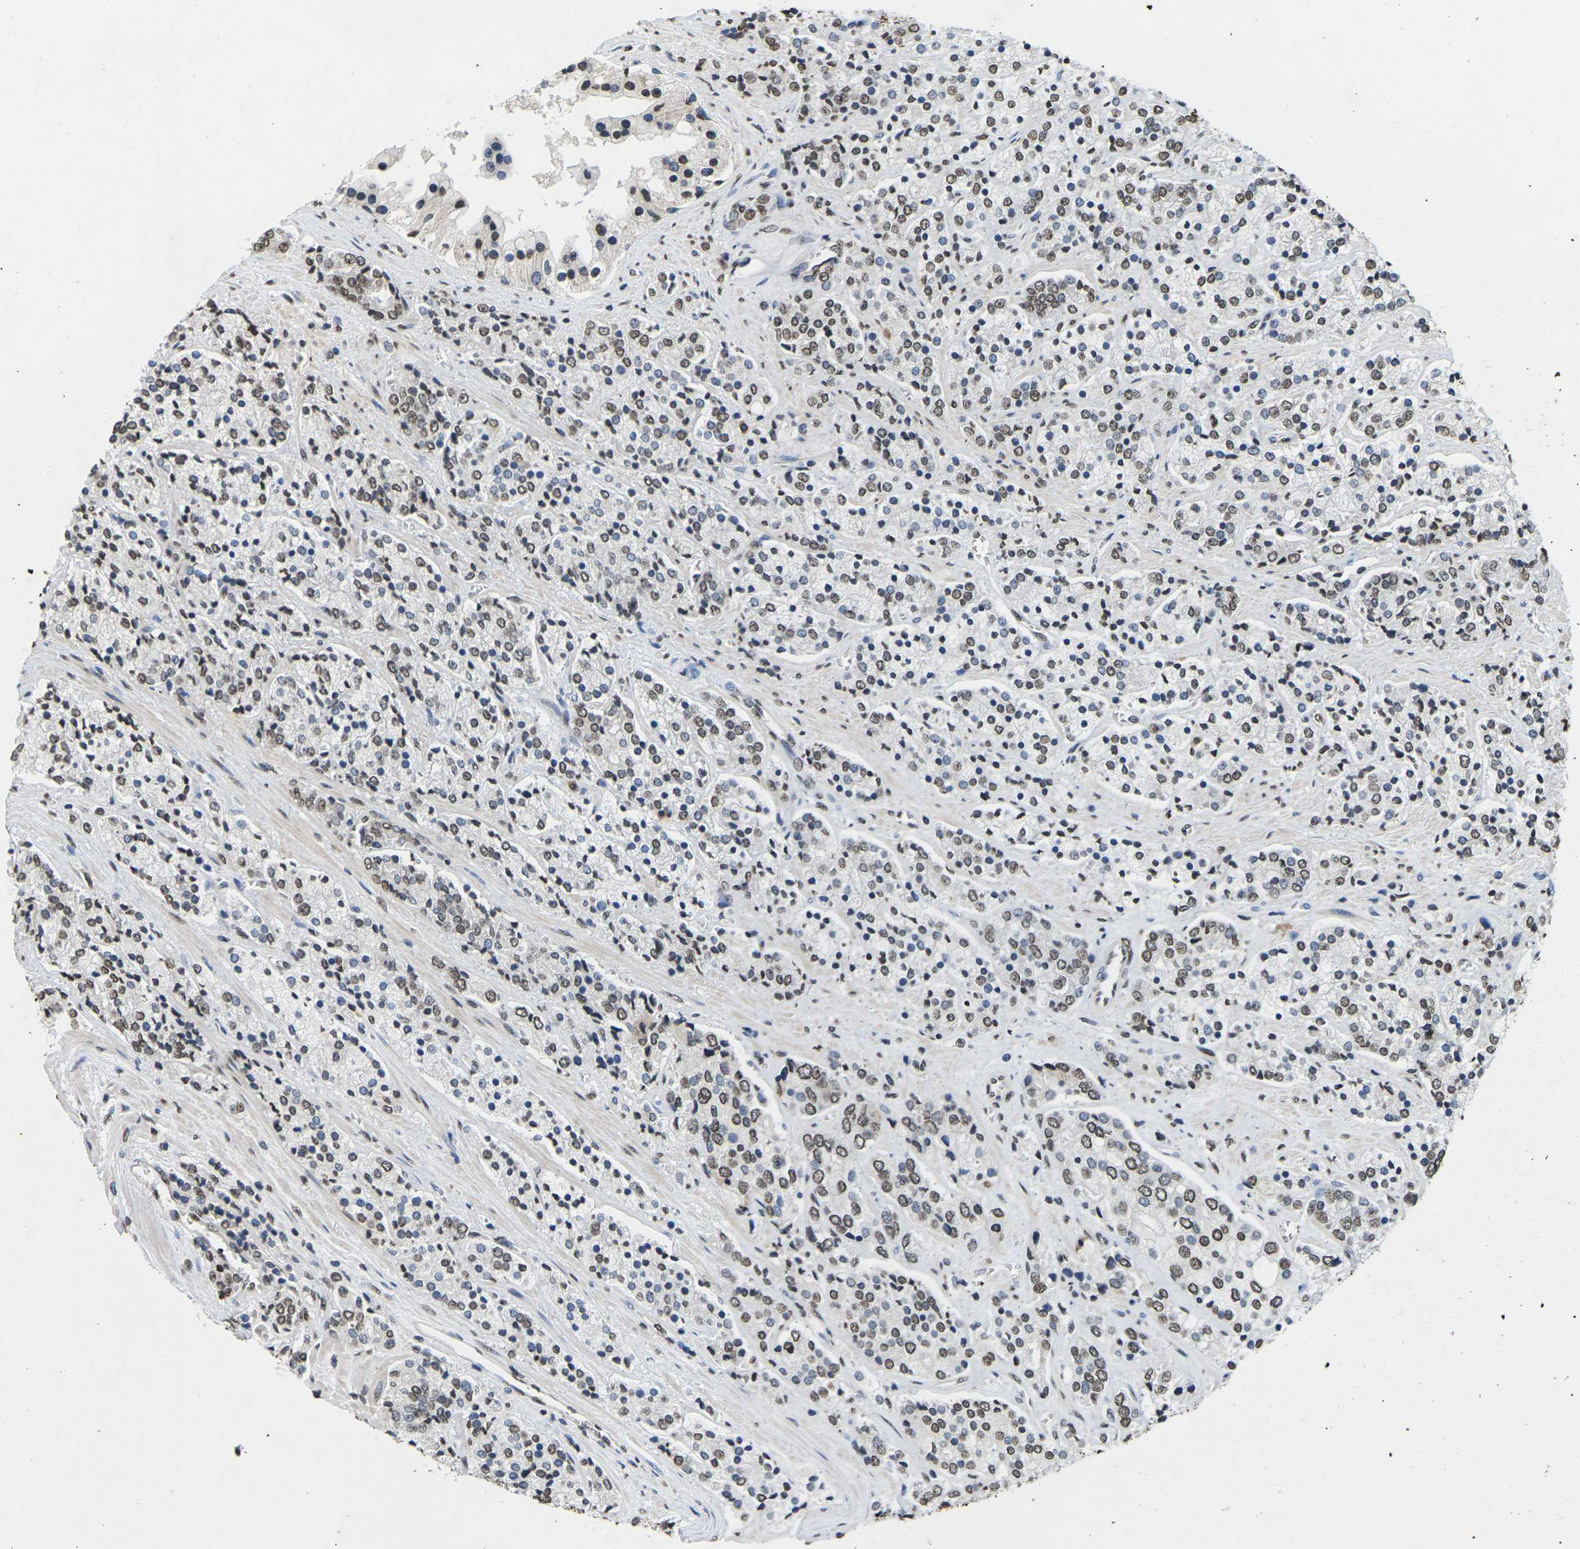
{"staining": {"intensity": "moderate", "quantity": ">75%", "location": "nuclear"}, "tissue": "prostate cancer", "cell_type": "Tumor cells", "image_type": "cancer", "snomed": [{"axis": "morphology", "description": "Adenocarcinoma, High grade"}, {"axis": "topography", "description": "Prostate"}], "caption": "A brown stain highlights moderate nuclear expression of a protein in human prostate high-grade adenocarcinoma tumor cells.", "gene": "EMSY", "patient": {"sex": "male", "age": 71}}